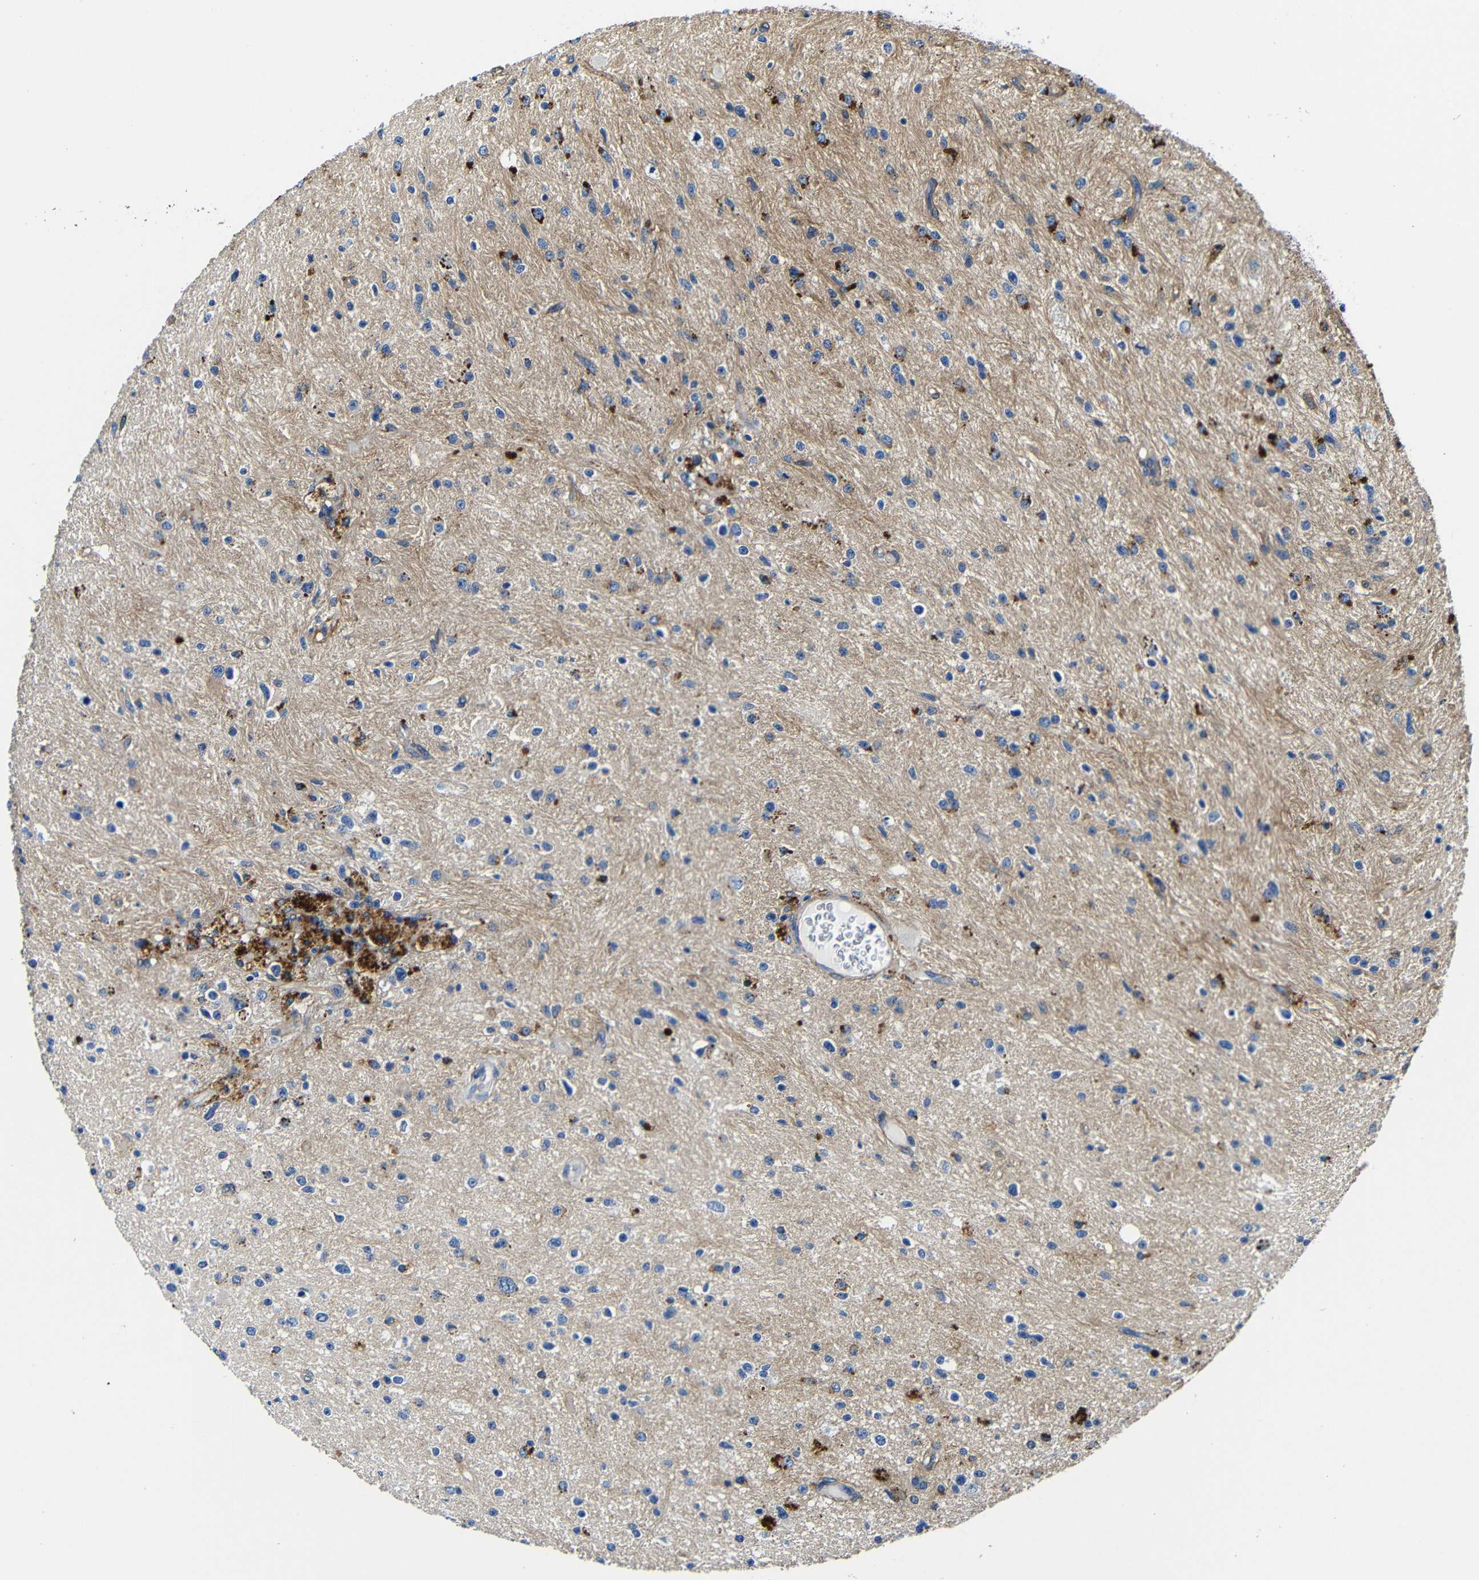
{"staining": {"intensity": "moderate", "quantity": "25%-75%", "location": "cytoplasmic/membranous"}, "tissue": "glioma", "cell_type": "Tumor cells", "image_type": "cancer", "snomed": [{"axis": "morphology", "description": "Glioma, malignant, High grade"}, {"axis": "topography", "description": "Brain"}], "caption": "Tumor cells demonstrate moderate cytoplasmic/membranous expression in approximately 25%-75% of cells in glioma.", "gene": "GIMAP2", "patient": {"sex": "male", "age": 33}}